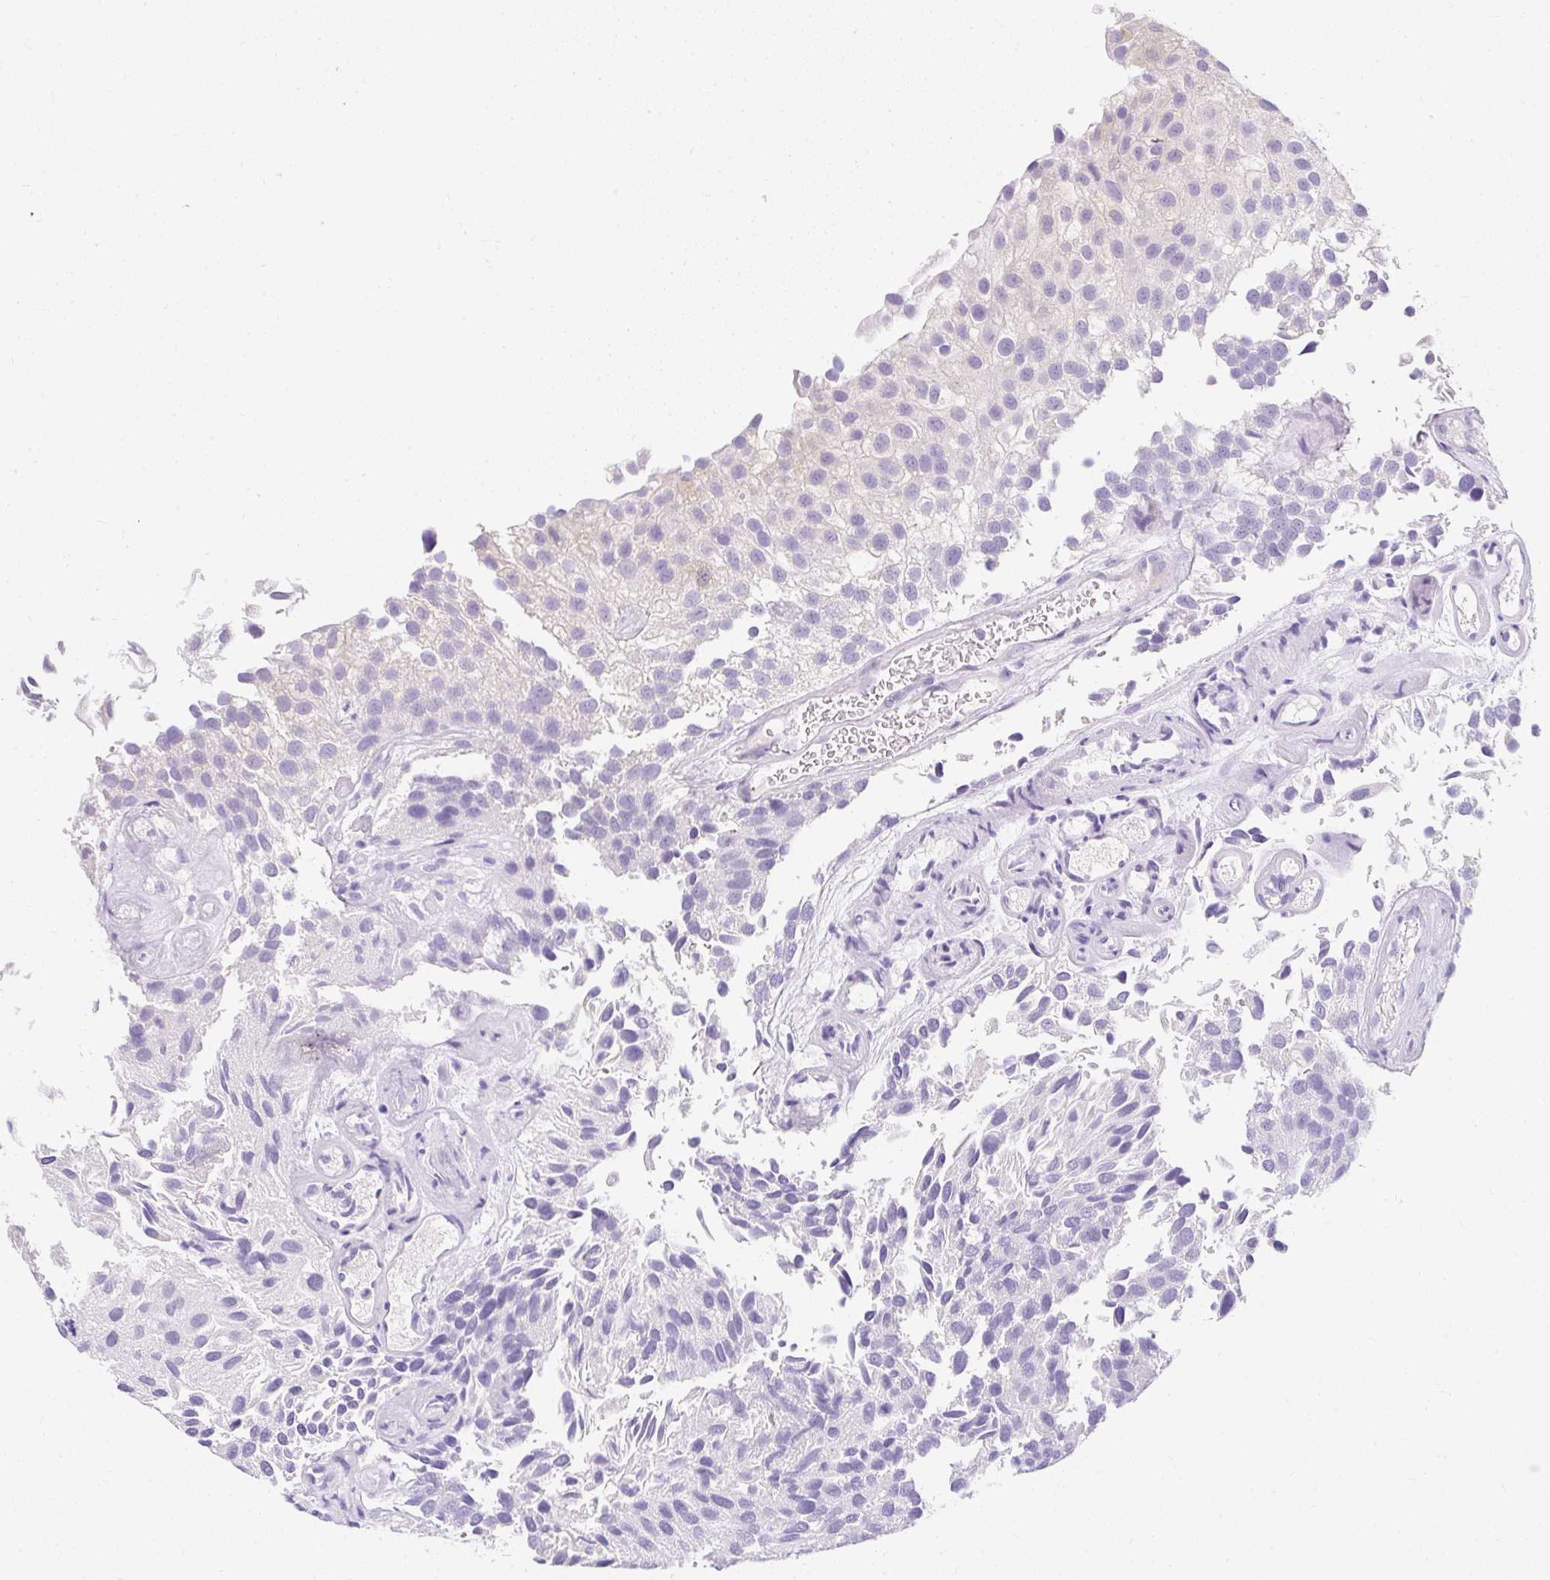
{"staining": {"intensity": "negative", "quantity": "none", "location": "none"}, "tissue": "urothelial cancer", "cell_type": "Tumor cells", "image_type": "cancer", "snomed": [{"axis": "morphology", "description": "Urothelial carcinoma, NOS"}, {"axis": "topography", "description": "Urinary bladder"}], "caption": "Tumor cells are negative for brown protein staining in urothelial cancer.", "gene": "DTX4", "patient": {"sex": "male", "age": 87}}